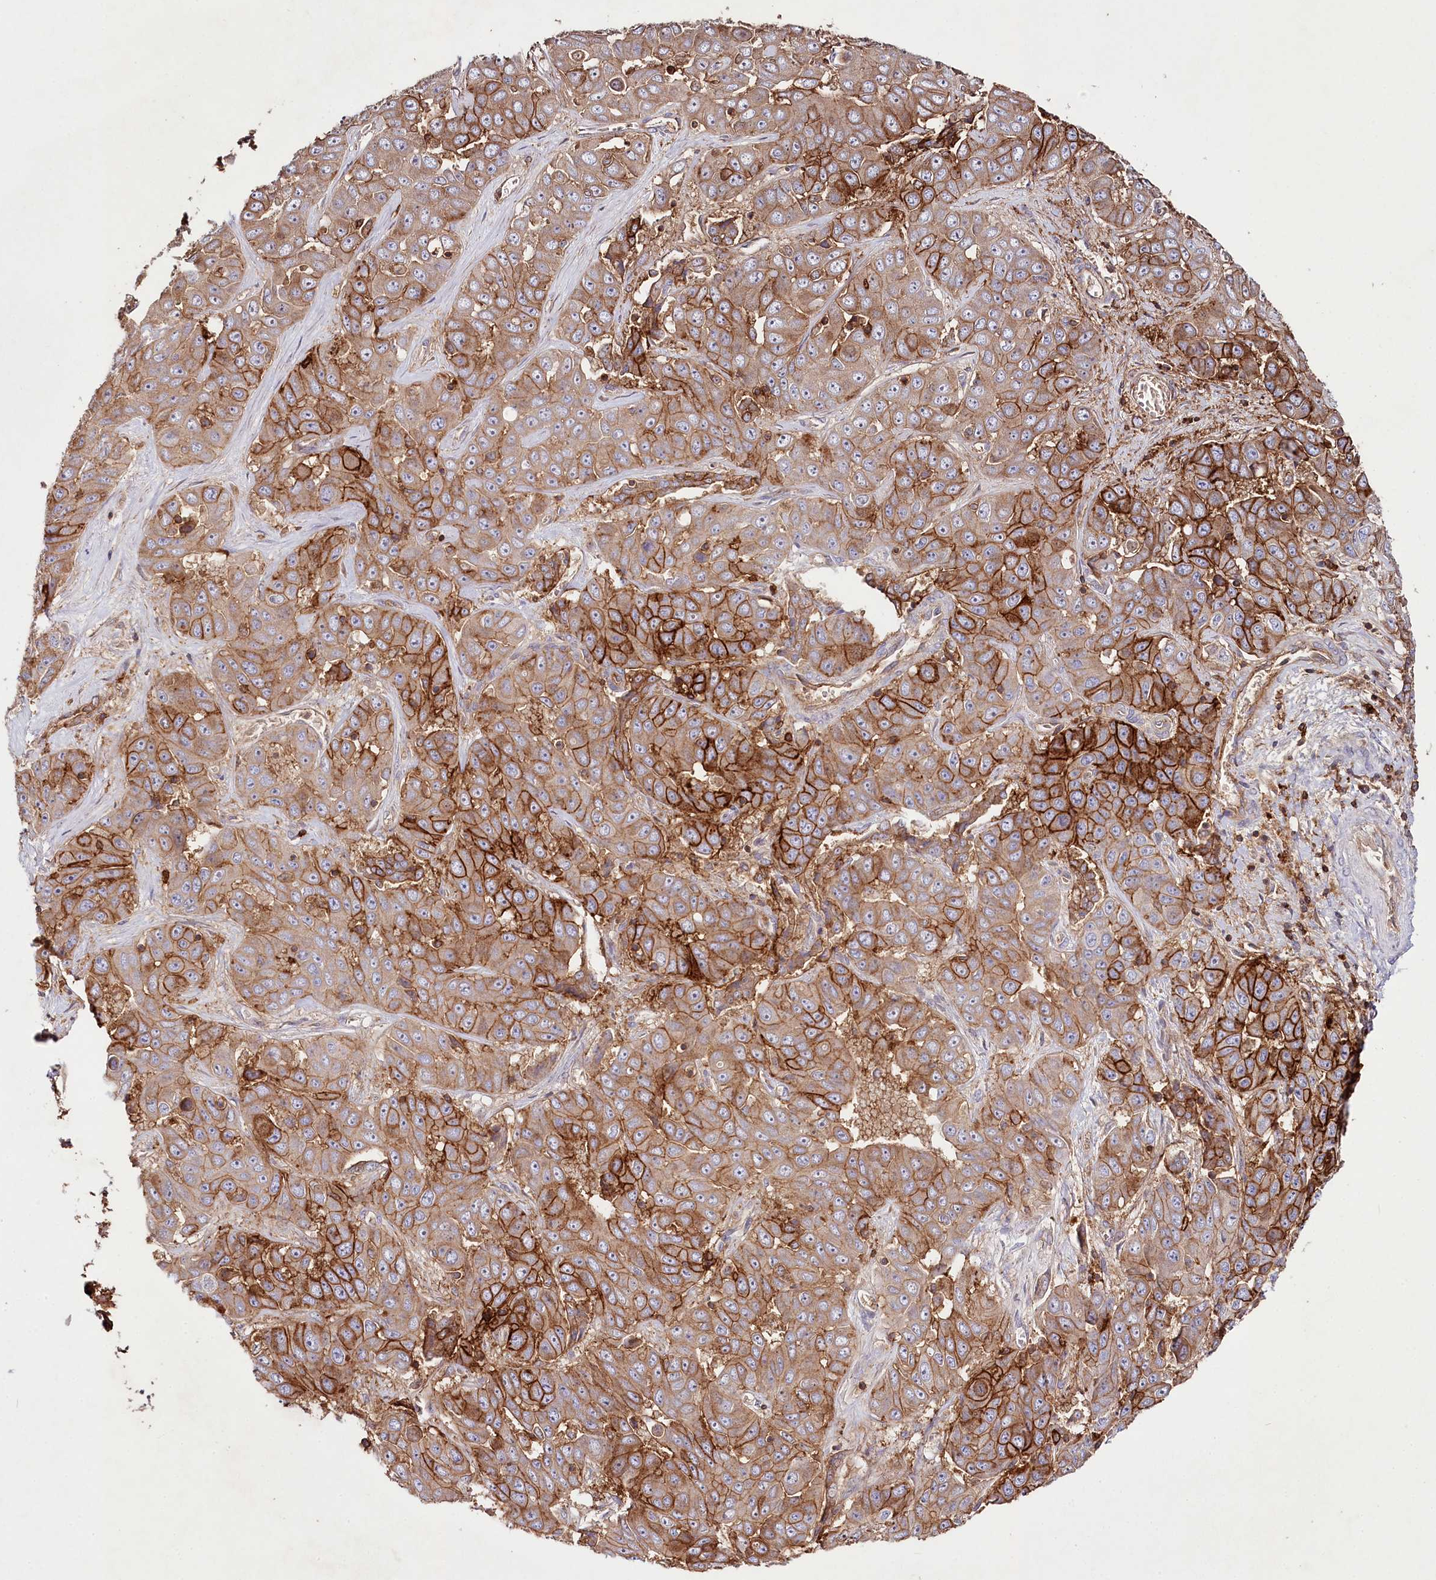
{"staining": {"intensity": "strong", "quantity": "25%-75%", "location": "cytoplasmic/membranous"}, "tissue": "liver cancer", "cell_type": "Tumor cells", "image_type": "cancer", "snomed": [{"axis": "morphology", "description": "Cholangiocarcinoma"}, {"axis": "topography", "description": "Liver"}], "caption": "An image showing strong cytoplasmic/membranous staining in approximately 25%-75% of tumor cells in cholangiocarcinoma (liver), as visualized by brown immunohistochemical staining.", "gene": "RBP5", "patient": {"sex": "female", "age": 52}}